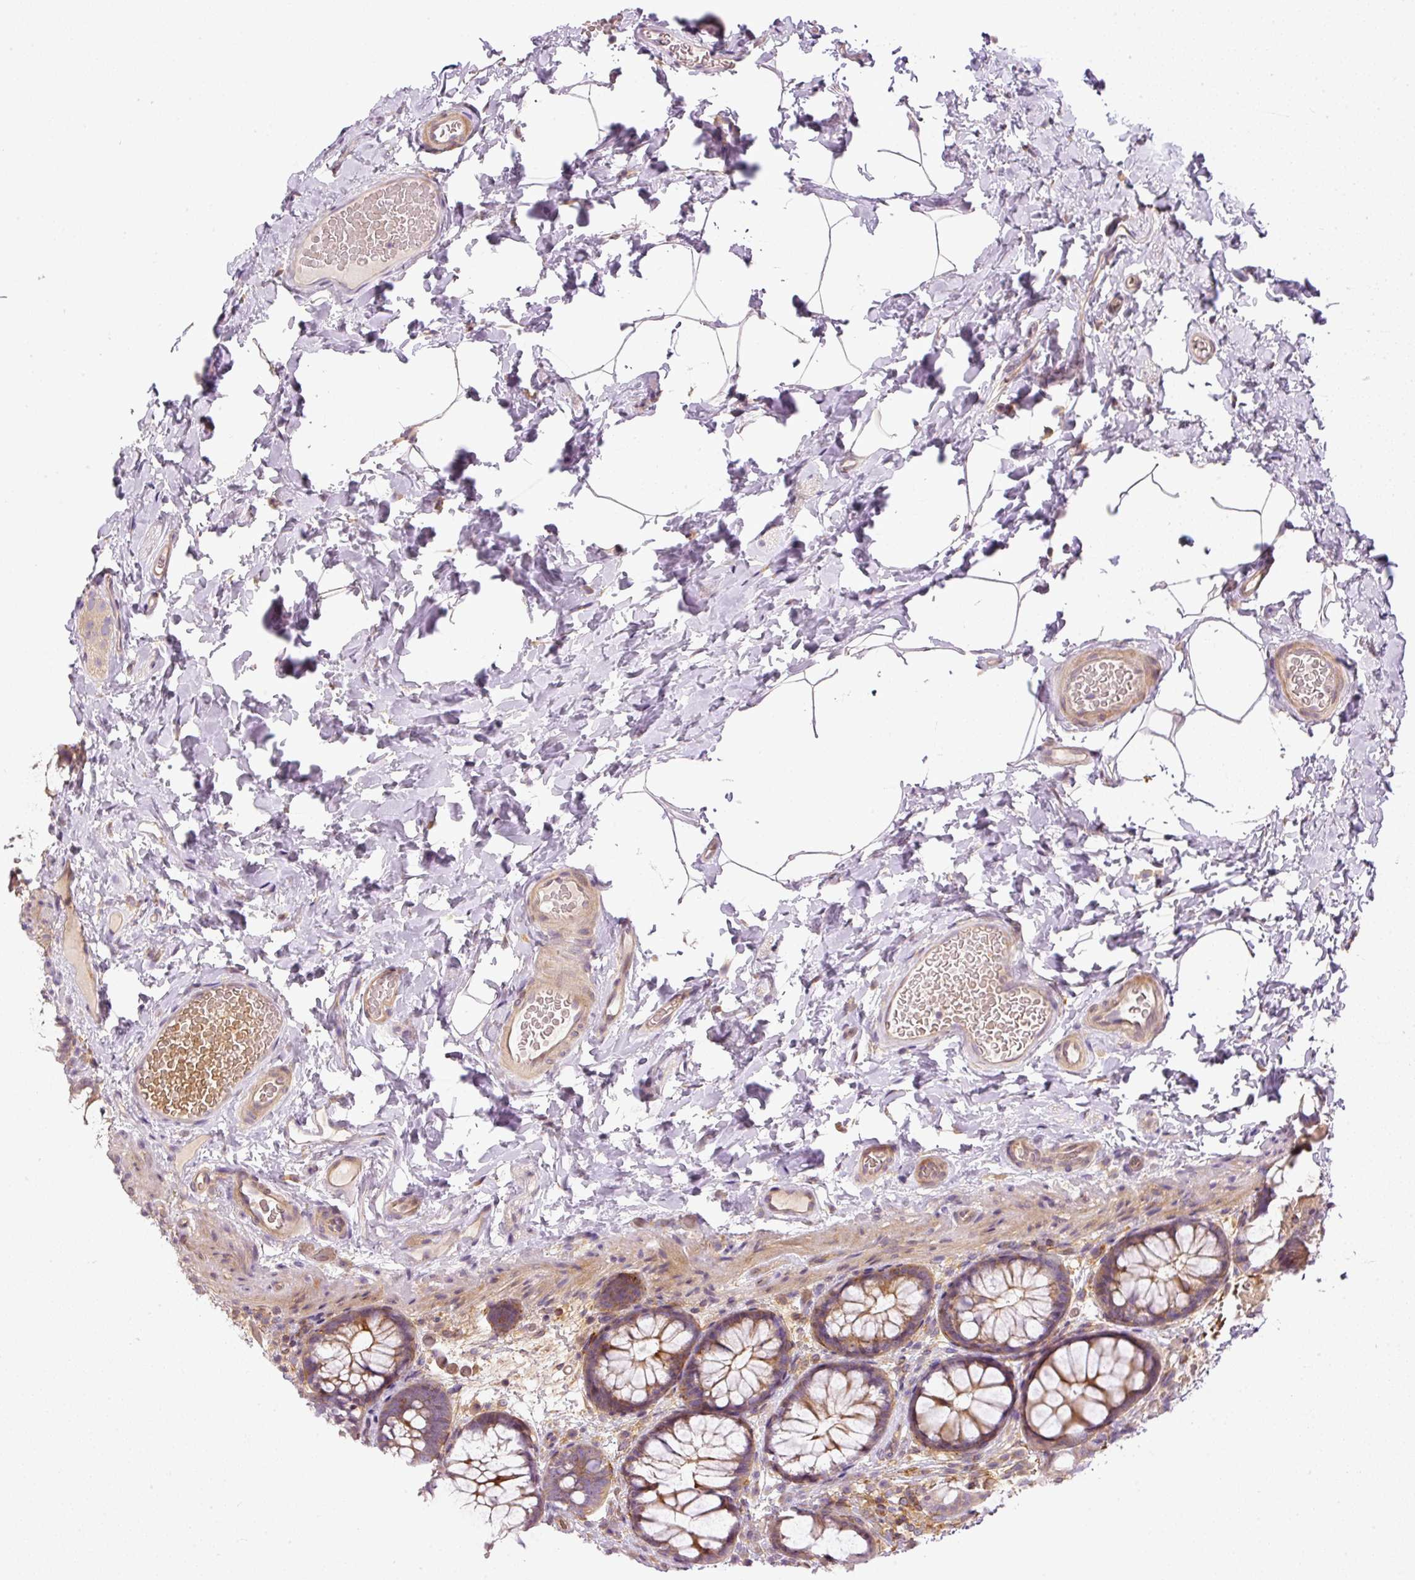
{"staining": {"intensity": "moderate", "quantity": ">75%", "location": "cytoplasmic/membranous"}, "tissue": "colon", "cell_type": "Endothelial cells", "image_type": "normal", "snomed": [{"axis": "morphology", "description": "Normal tissue, NOS"}, {"axis": "topography", "description": "Colon"}], "caption": "Normal colon displays moderate cytoplasmic/membranous staining in approximately >75% of endothelial cells, visualized by immunohistochemistry. Nuclei are stained in blue.", "gene": "TBC1D2B", "patient": {"sex": "male", "age": 46}}